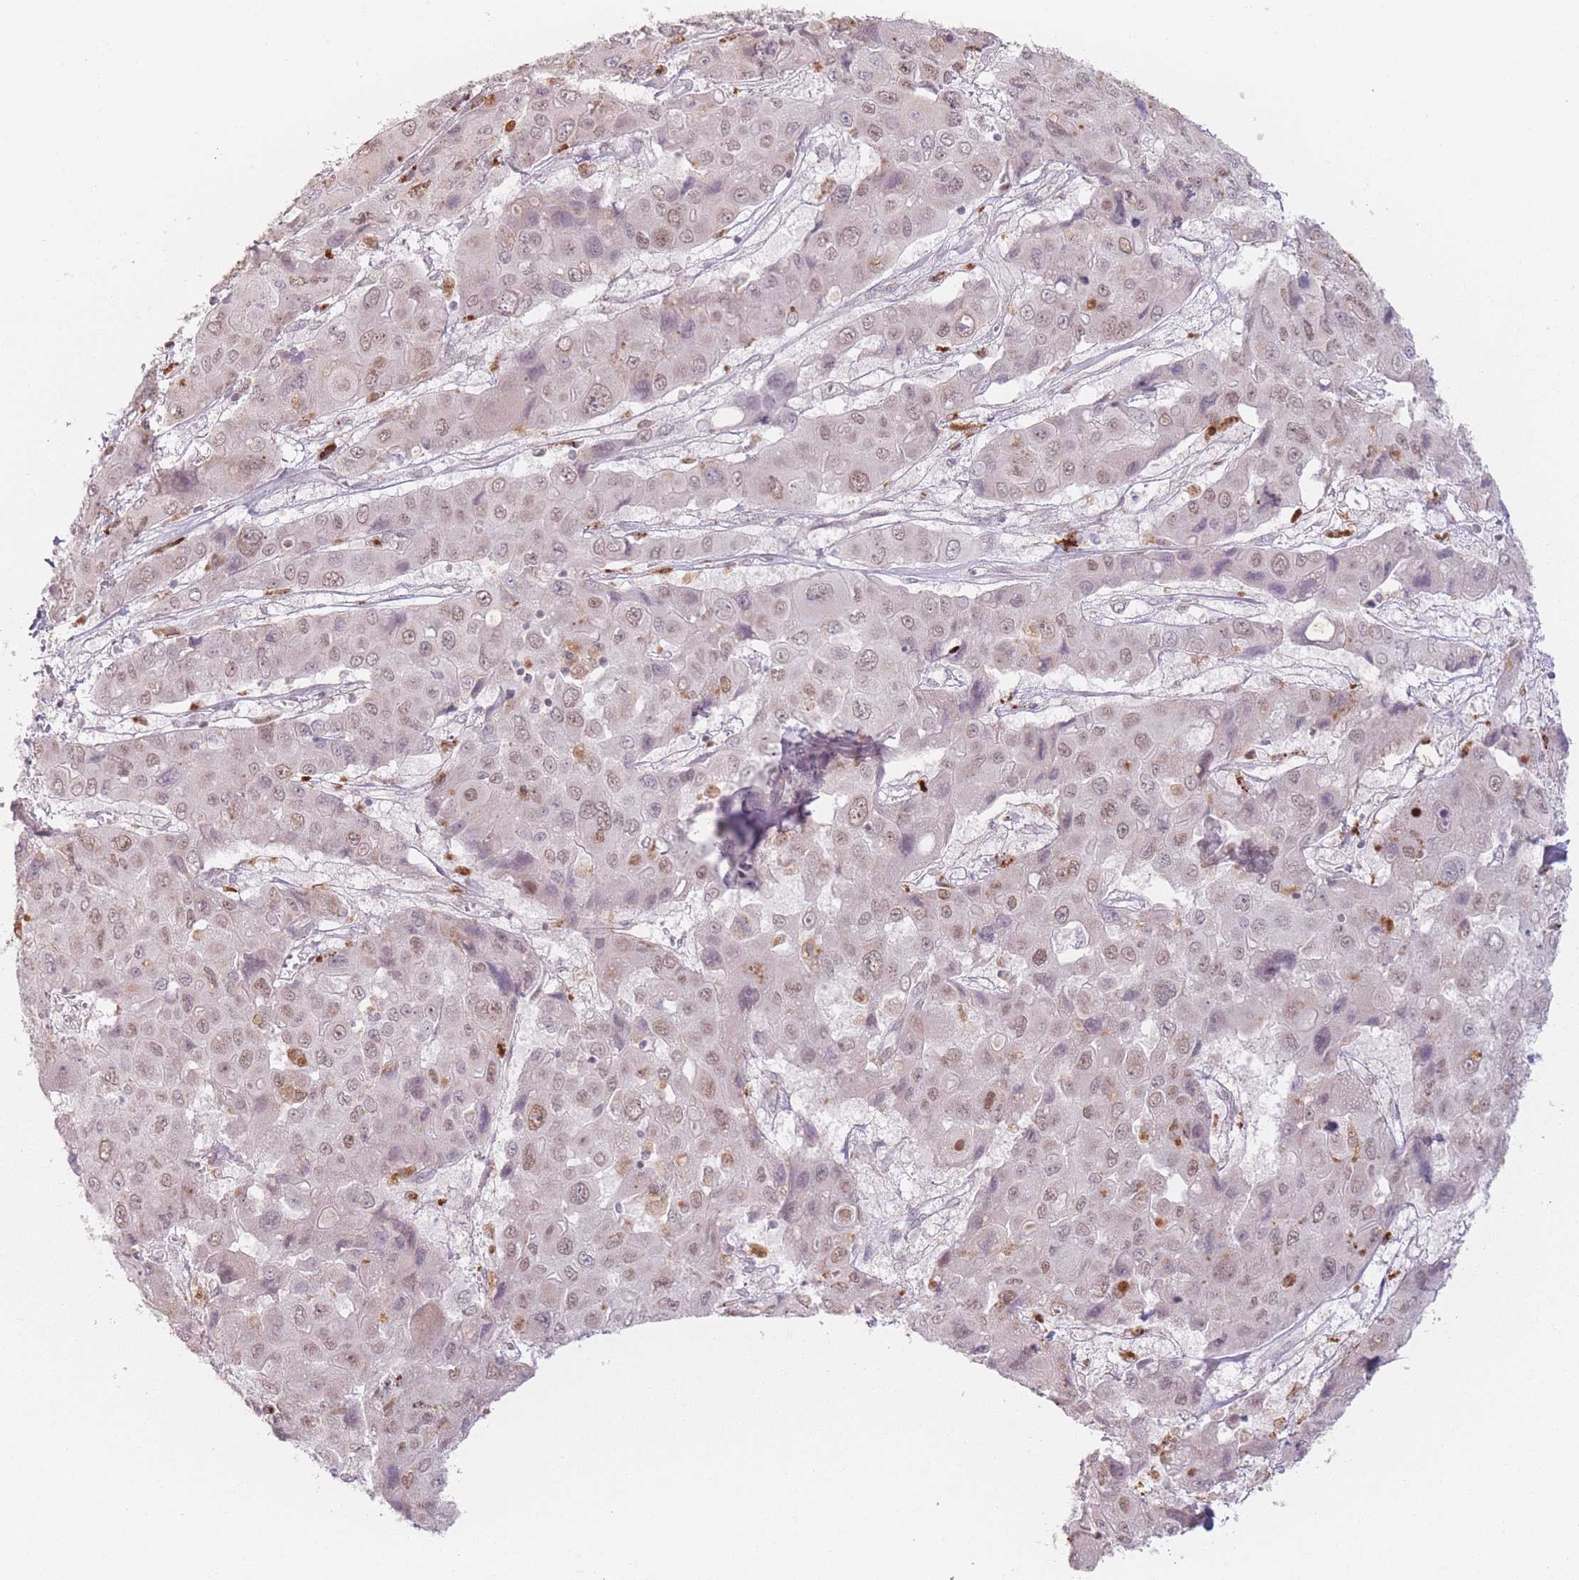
{"staining": {"intensity": "moderate", "quantity": "25%-75%", "location": "nuclear"}, "tissue": "liver cancer", "cell_type": "Tumor cells", "image_type": "cancer", "snomed": [{"axis": "morphology", "description": "Cholangiocarcinoma"}, {"axis": "topography", "description": "Liver"}], "caption": "Liver cancer tissue shows moderate nuclear expression in about 25%-75% of tumor cells", "gene": "OR10C1", "patient": {"sex": "male", "age": 67}}